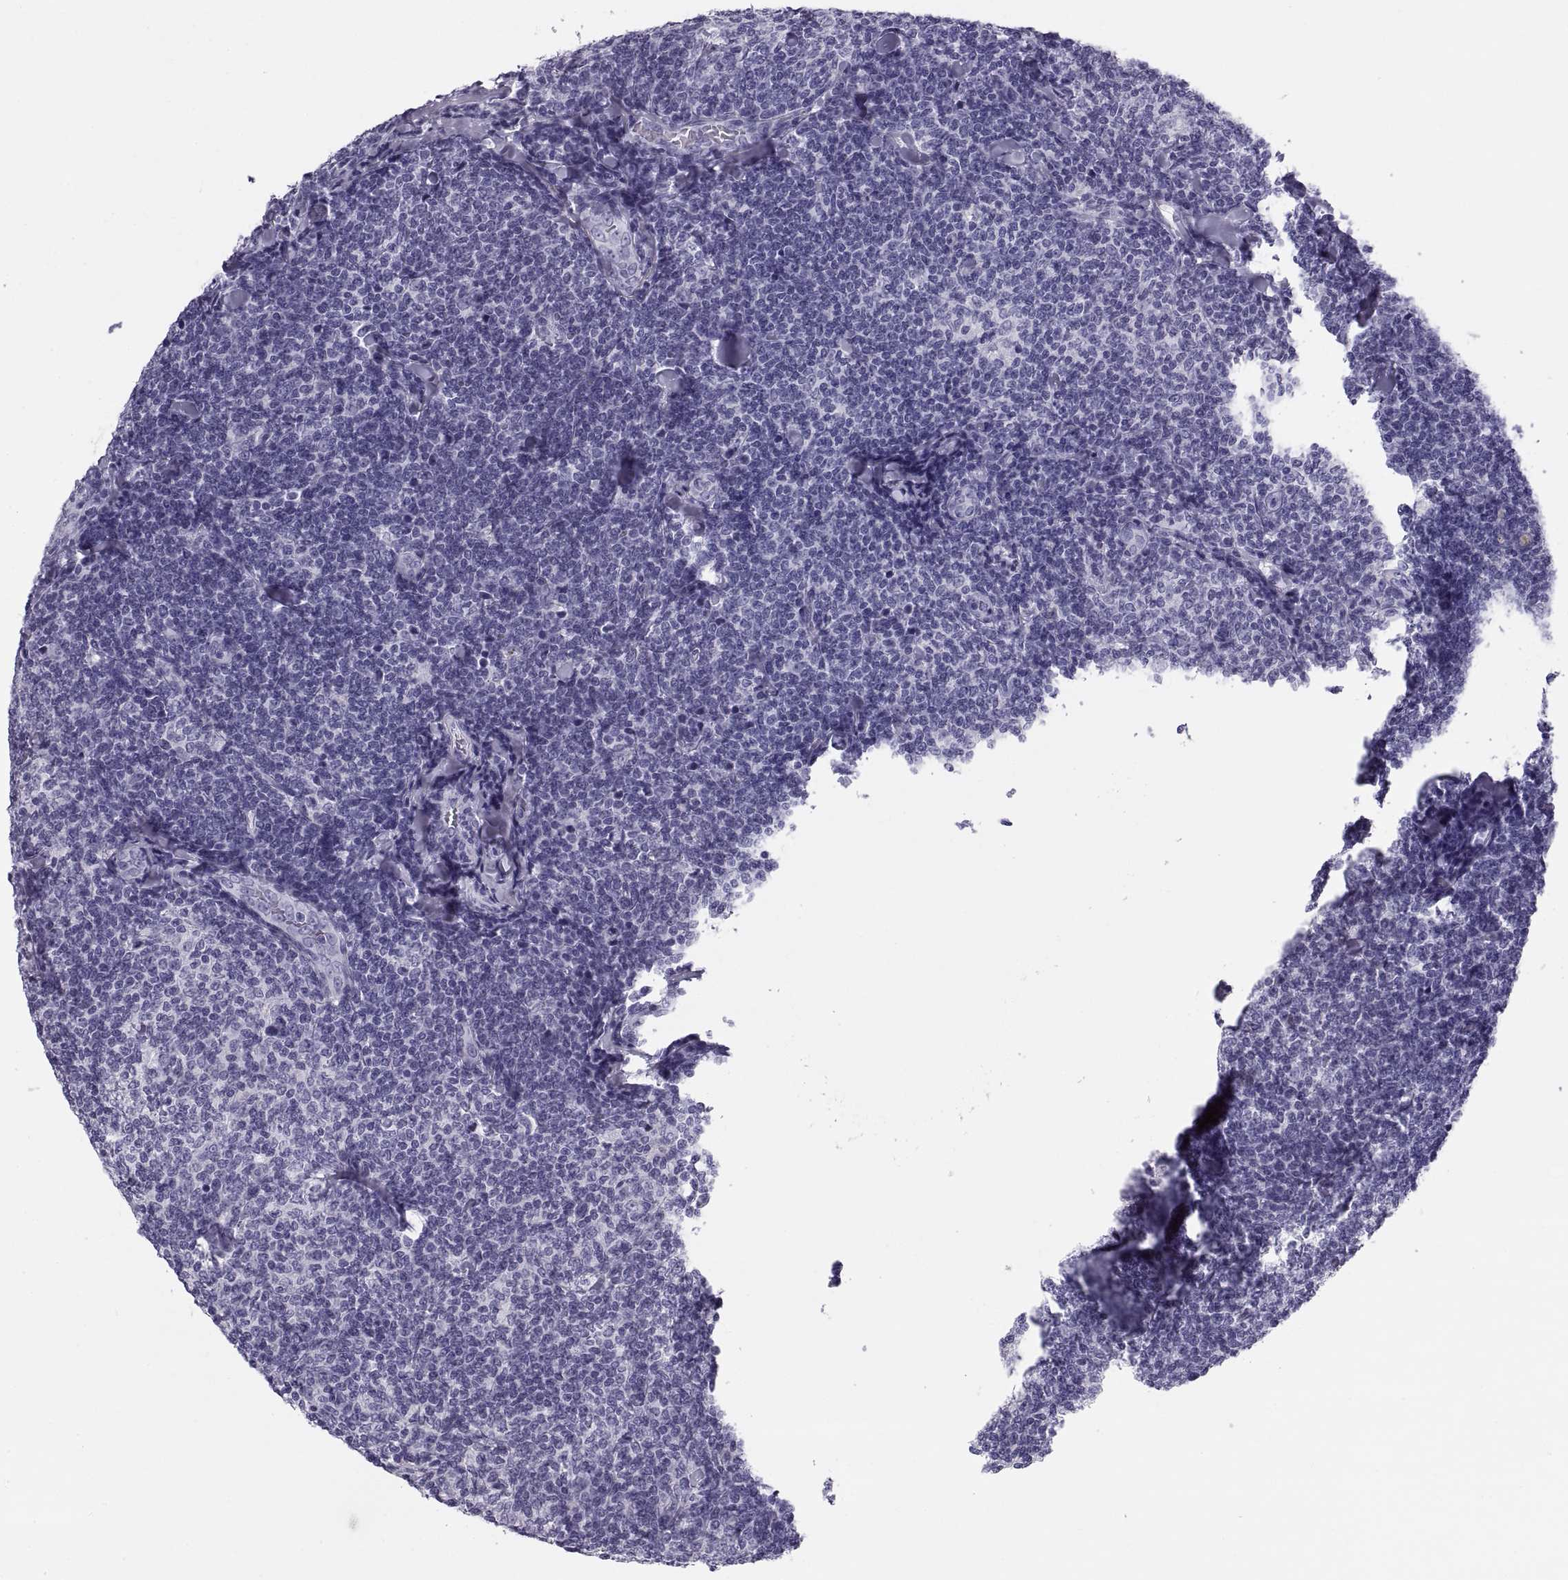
{"staining": {"intensity": "negative", "quantity": "none", "location": "none"}, "tissue": "lymphoma", "cell_type": "Tumor cells", "image_type": "cancer", "snomed": [{"axis": "morphology", "description": "Malignant lymphoma, non-Hodgkin's type, Low grade"}, {"axis": "topography", "description": "Lymph node"}], "caption": "DAB (3,3'-diaminobenzidine) immunohistochemical staining of human low-grade malignant lymphoma, non-Hodgkin's type displays no significant positivity in tumor cells. (DAB immunohistochemistry (IHC), high magnification).", "gene": "PAX2", "patient": {"sex": "female", "age": 56}}